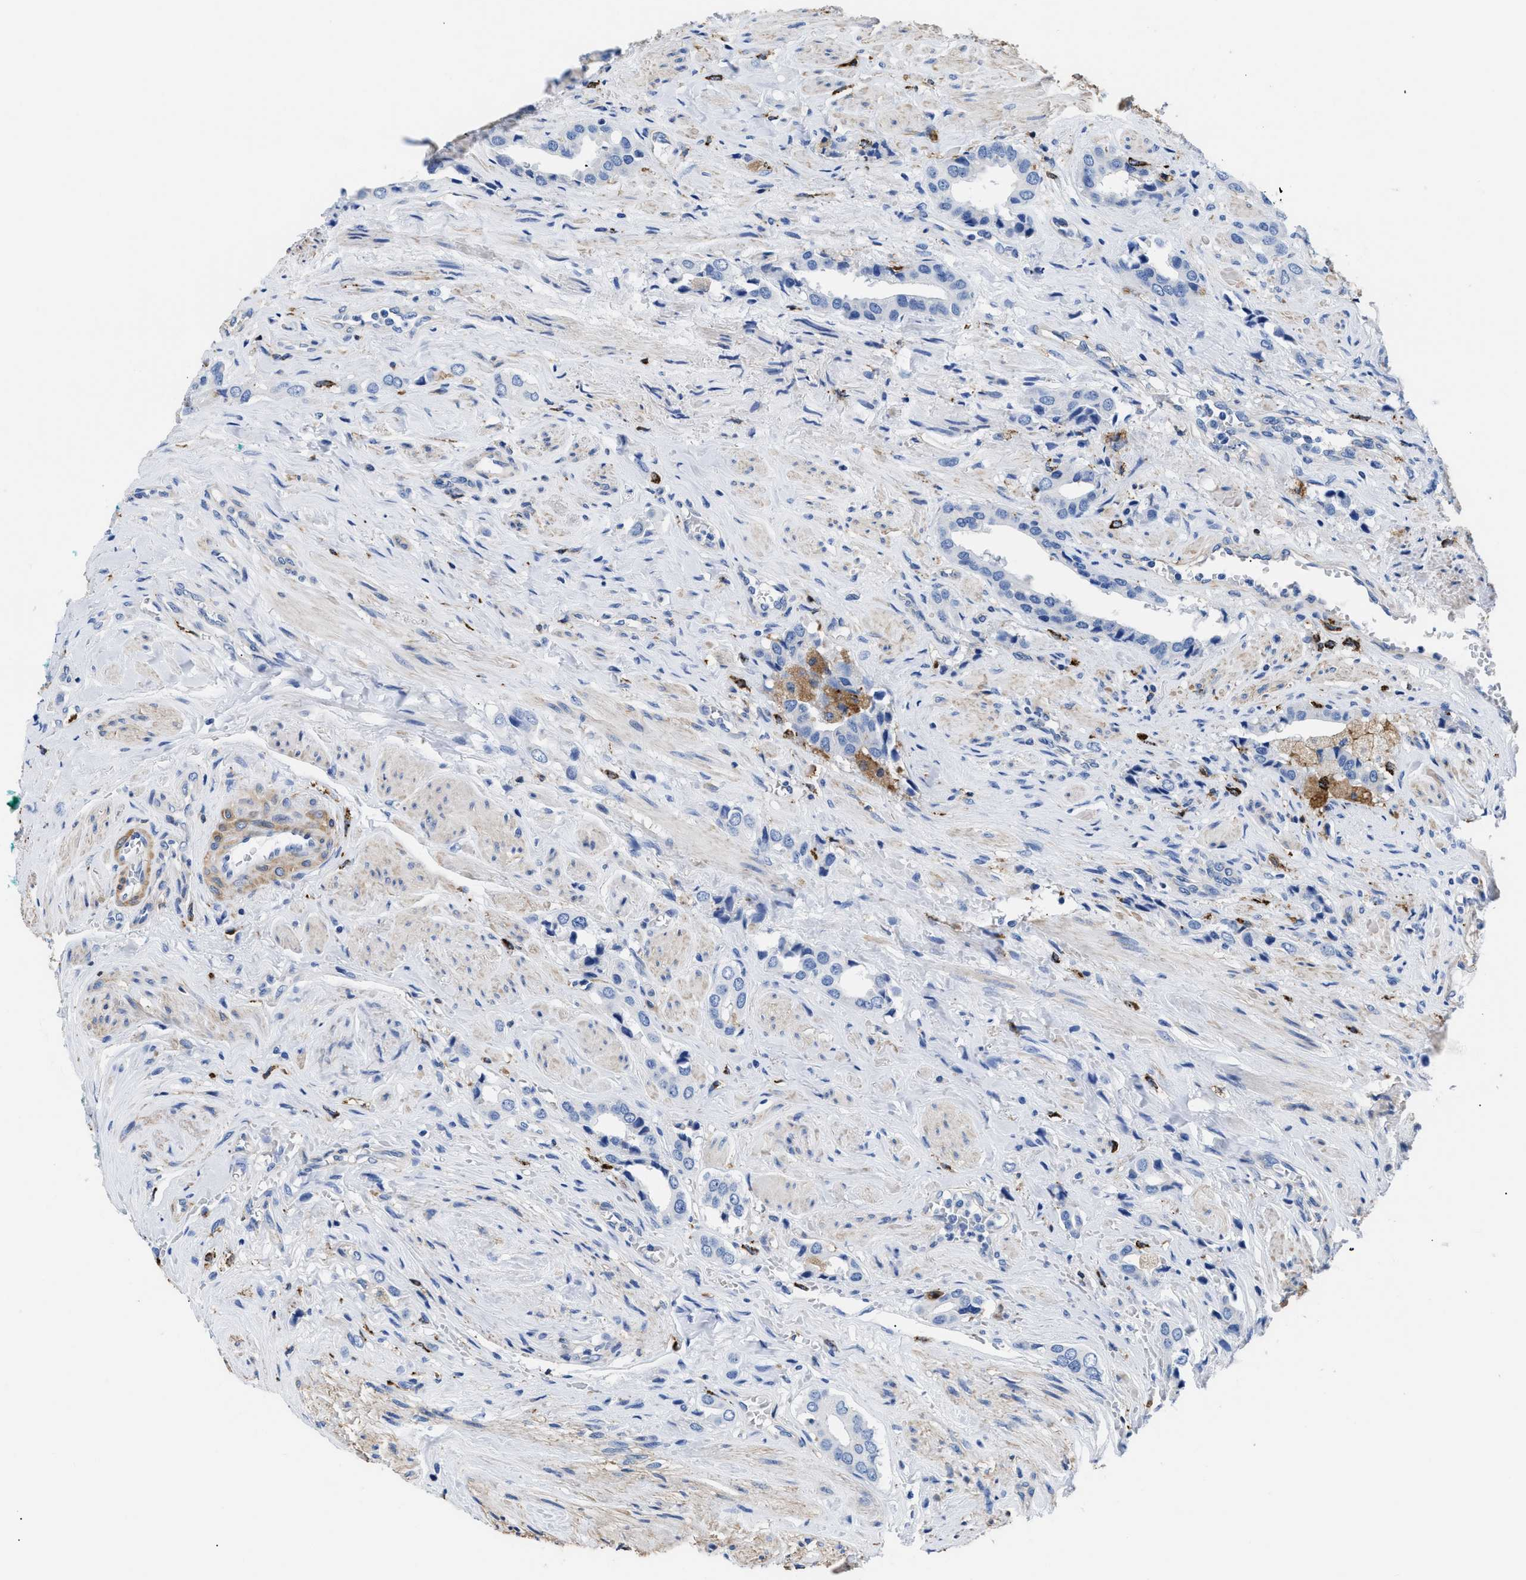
{"staining": {"intensity": "negative", "quantity": "none", "location": "none"}, "tissue": "prostate cancer", "cell_type": "Tumor cells", "image_type": "cancer", "snomed": [{"axis": "morphology", "description": "Adenocarcinoma, High grade"}, {"axis": "topography", "description": "Prostate"}], "caption": "Immunohistochemical staining of human prostate adenocarcinoma (high-grade) shows no significant positivity in tumor cells.", "gene": "HLA-DPA1", "patient": {"sex": "male", "age": 52}}